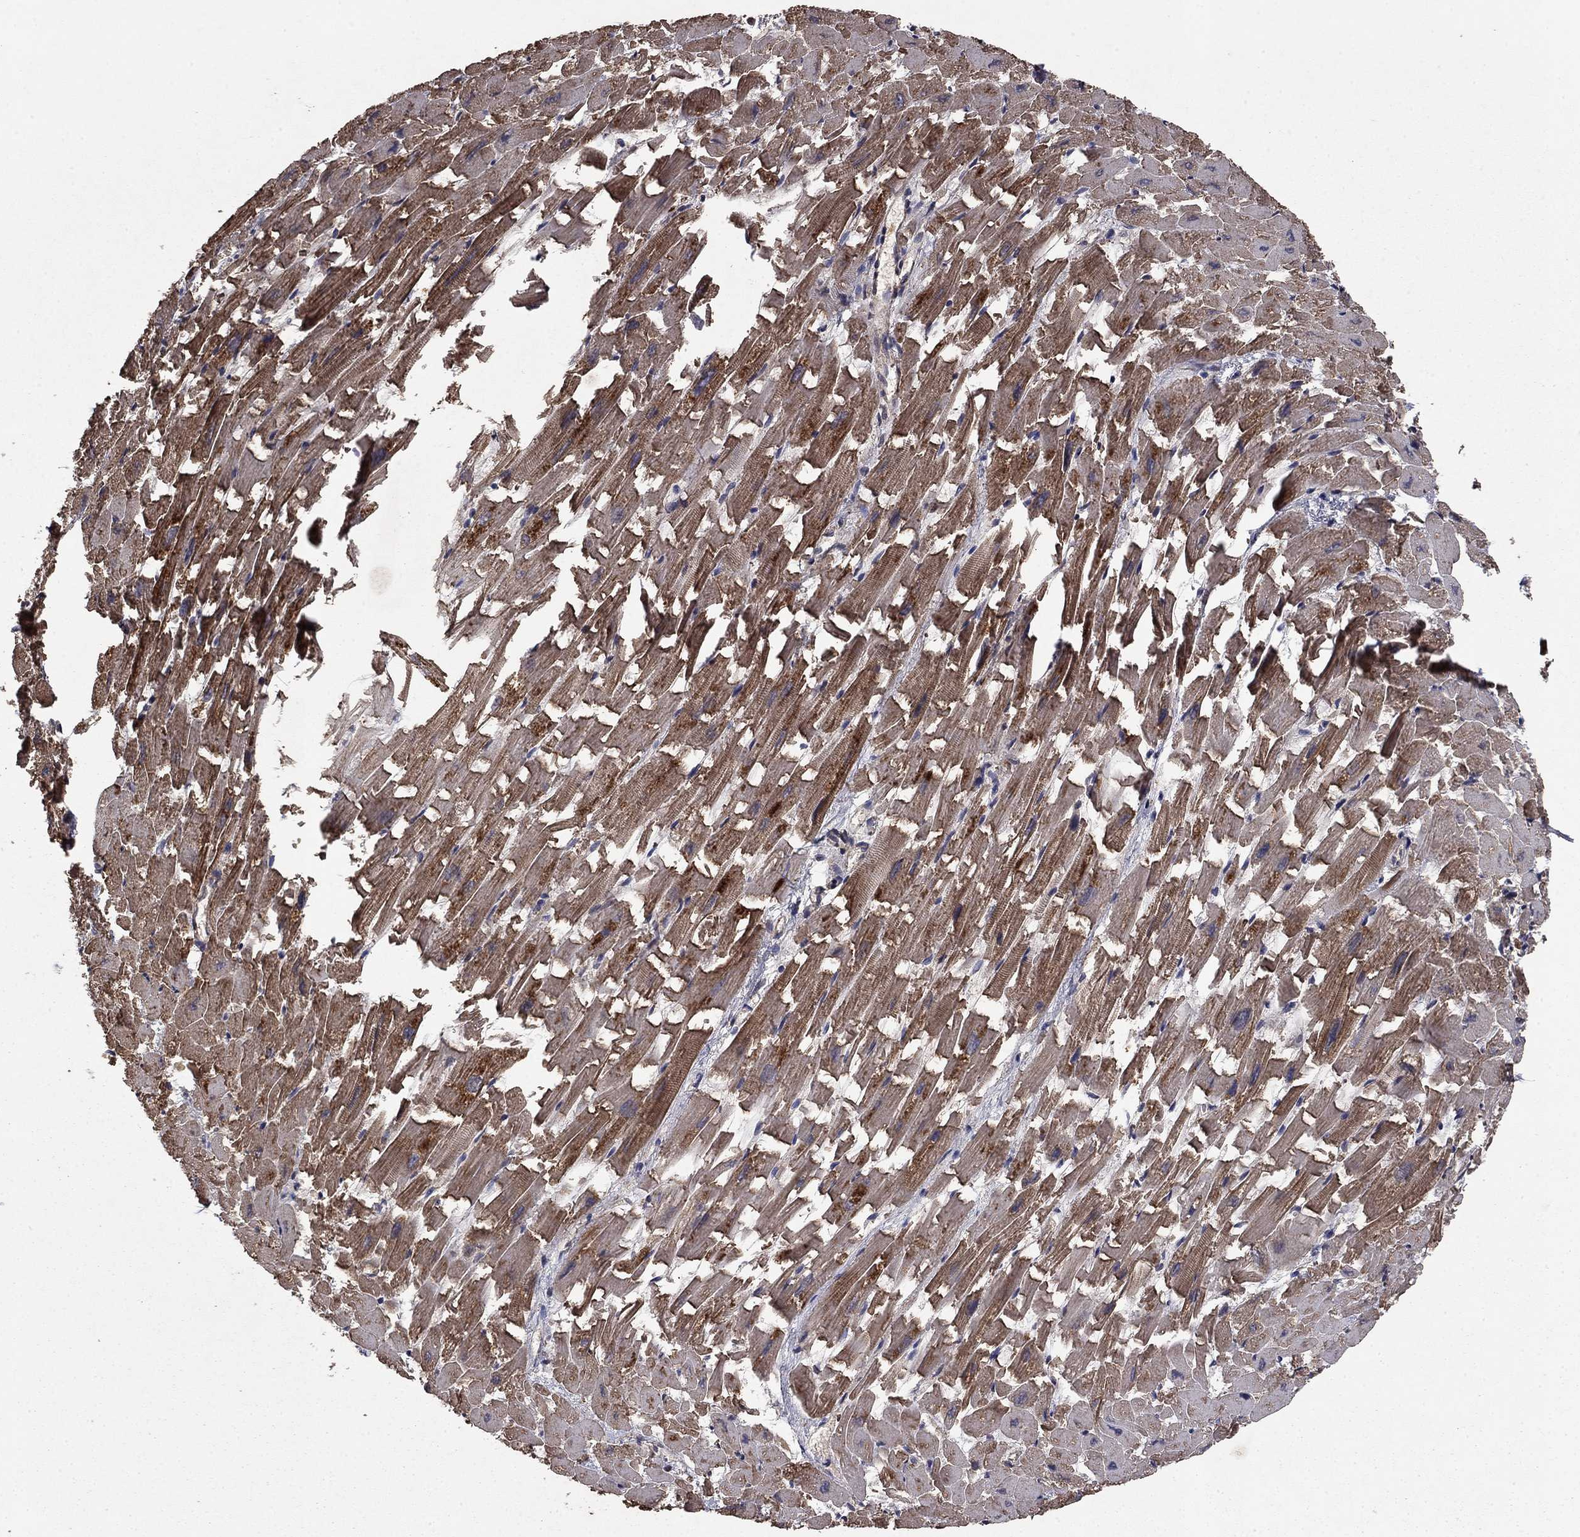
{"staining": {"intensity": "moderate", "quantity": ">75%", "location": "cytoplasmic/membranous"}, "tissue": "heart muscle", "cell_type": "Cardiomyocytes", "image_type": "normal", "snomed": [{"axis": "morphology", "description": "Normal tissue, NOS"}, {"axis": "topography", "description": "Heart"}], "caption": "DAB (3,3'-diaminobenzidine) immunohistochemical staining of normal heart muscle shows moderate cytoplasmic/membranous protein expression in approximately >75% of cardiomyocytes.", "gene": "DHRS1", "patient": {"sex": "female", "age": 64}}